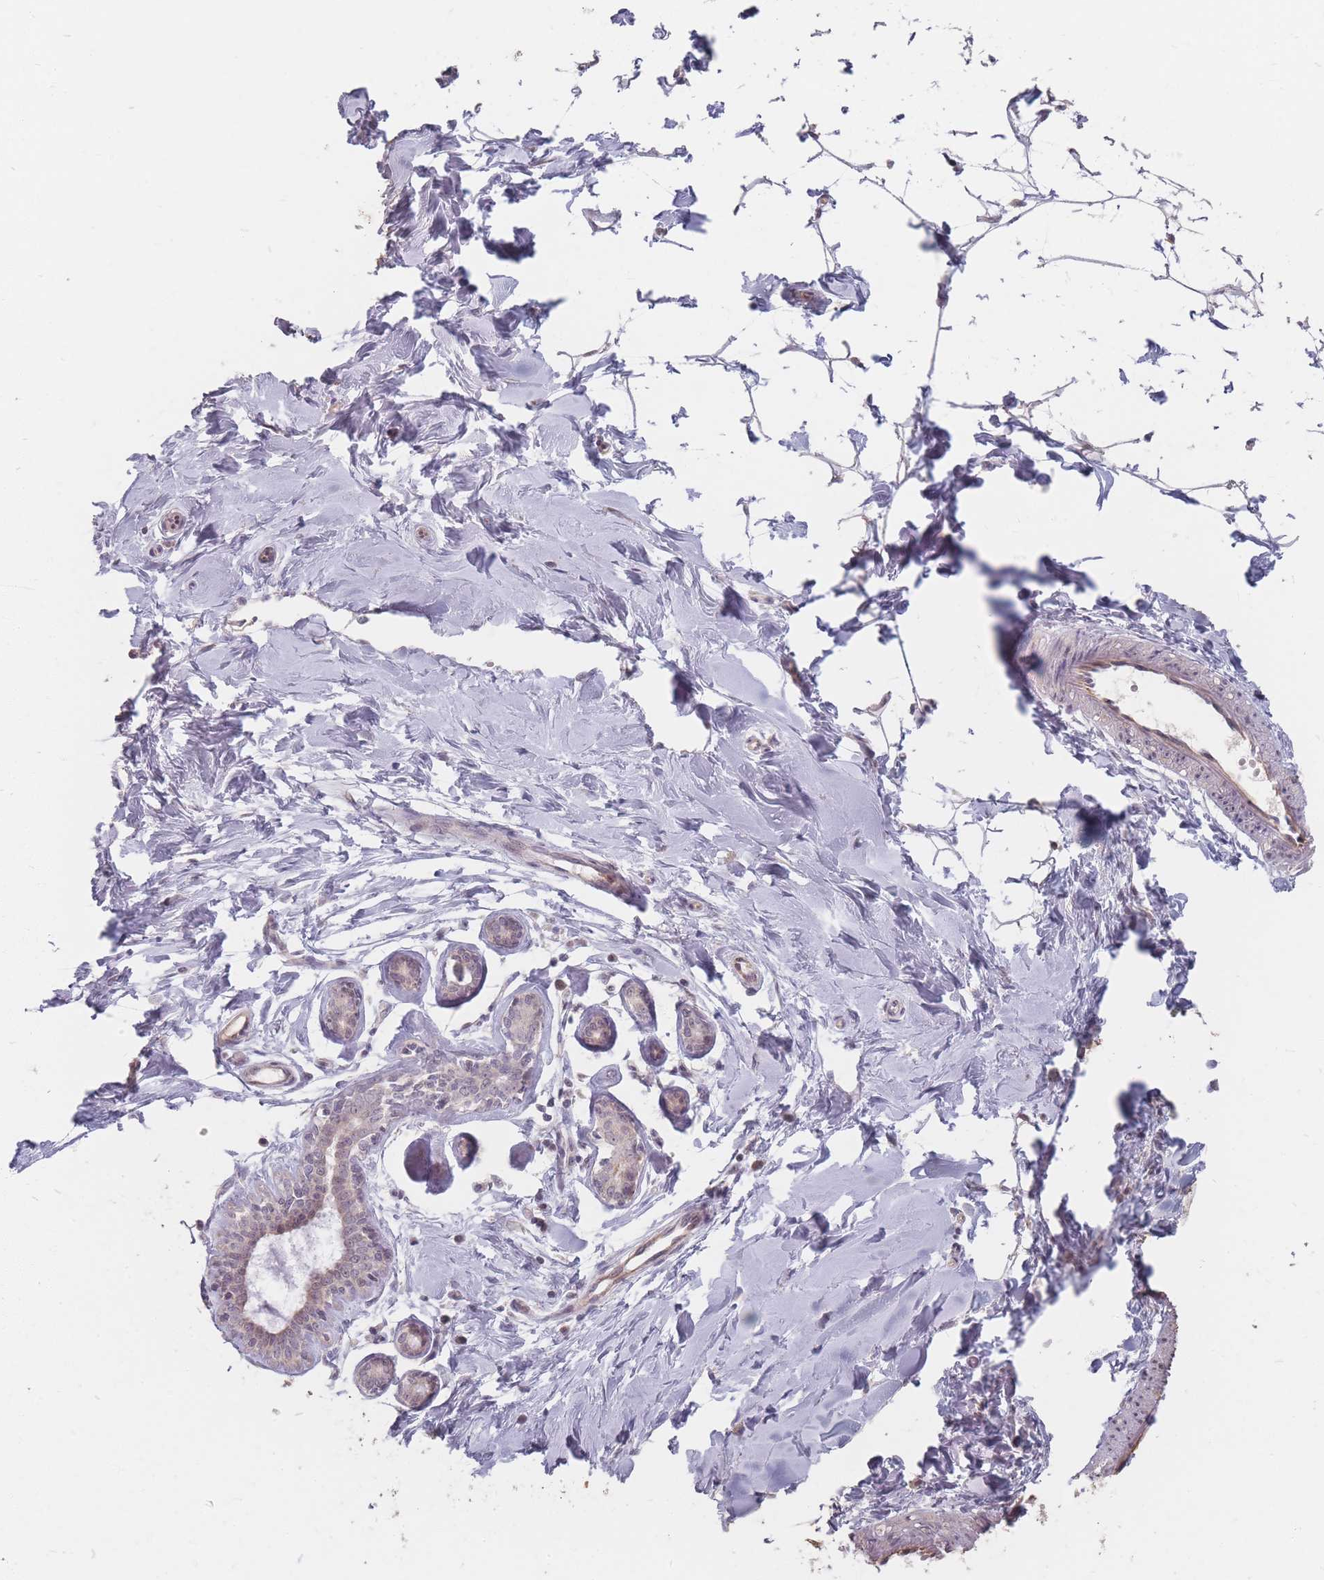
{"staining": {"intensity": "negative", "quantity": "none", "location": "none"}, "tissue": "breast", "cell_type": "Adipocytes", "image_type": "normal", "snomed": [{"axis": "morphology", "description": "Normal tissue, NOS"}, {"axis": "topography", "description": "Breast"}], "caption": "High magnification brightfield microscopy of unremarkable breast stained with DAB (brown) and counterstained with hematoxylin (blue): adipocytes show no significant positivity. Brightfield microscopy of IHC stained with DAB (3,3'-diaminobenzidine) (brown) and hematoxylin (blue), captured at high magnification.", "gene": "GABRA6", "patient": {"sex": "female", "age": 23}}